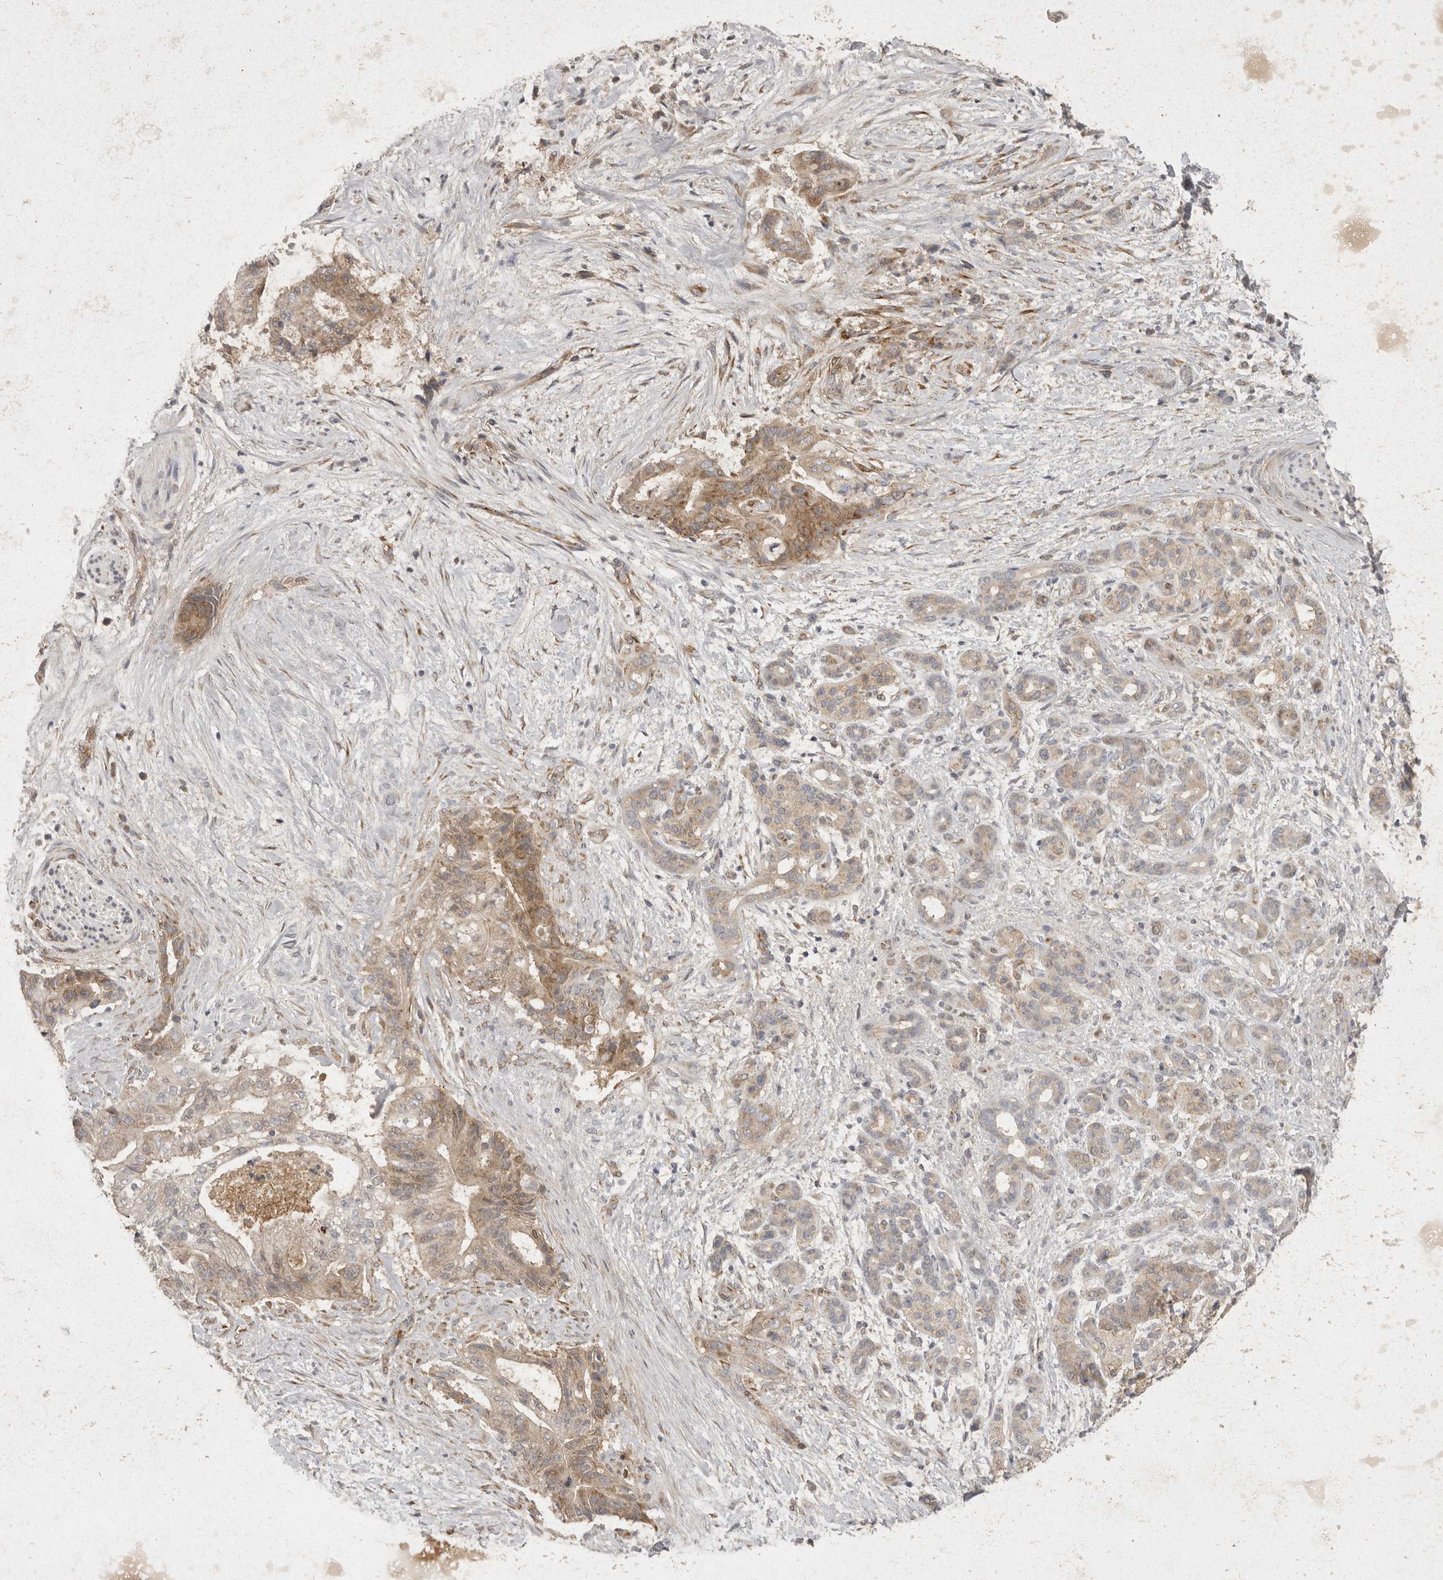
{"staining": {"intensity": "moderate", "quantity": ">75%", "location": "cytoplasmic/membranous"}, "tissue": "pancreatic cancer", "cell_type": "Tumor cells", "image_type": "cancer", "snomed": [{"axis": "morphology", "description": "Adenocarcinoma, NOS"}, {"axis": "topography", "description": "Pancreas"}], "caption": "A medium amount of moderate cytoplasmic/membranous expression is seen in about >75% of tumor cells in pancreatic cancer tissue.", "gene": "EIF4G3", "patient": {"sex": "male", "age": 59}}